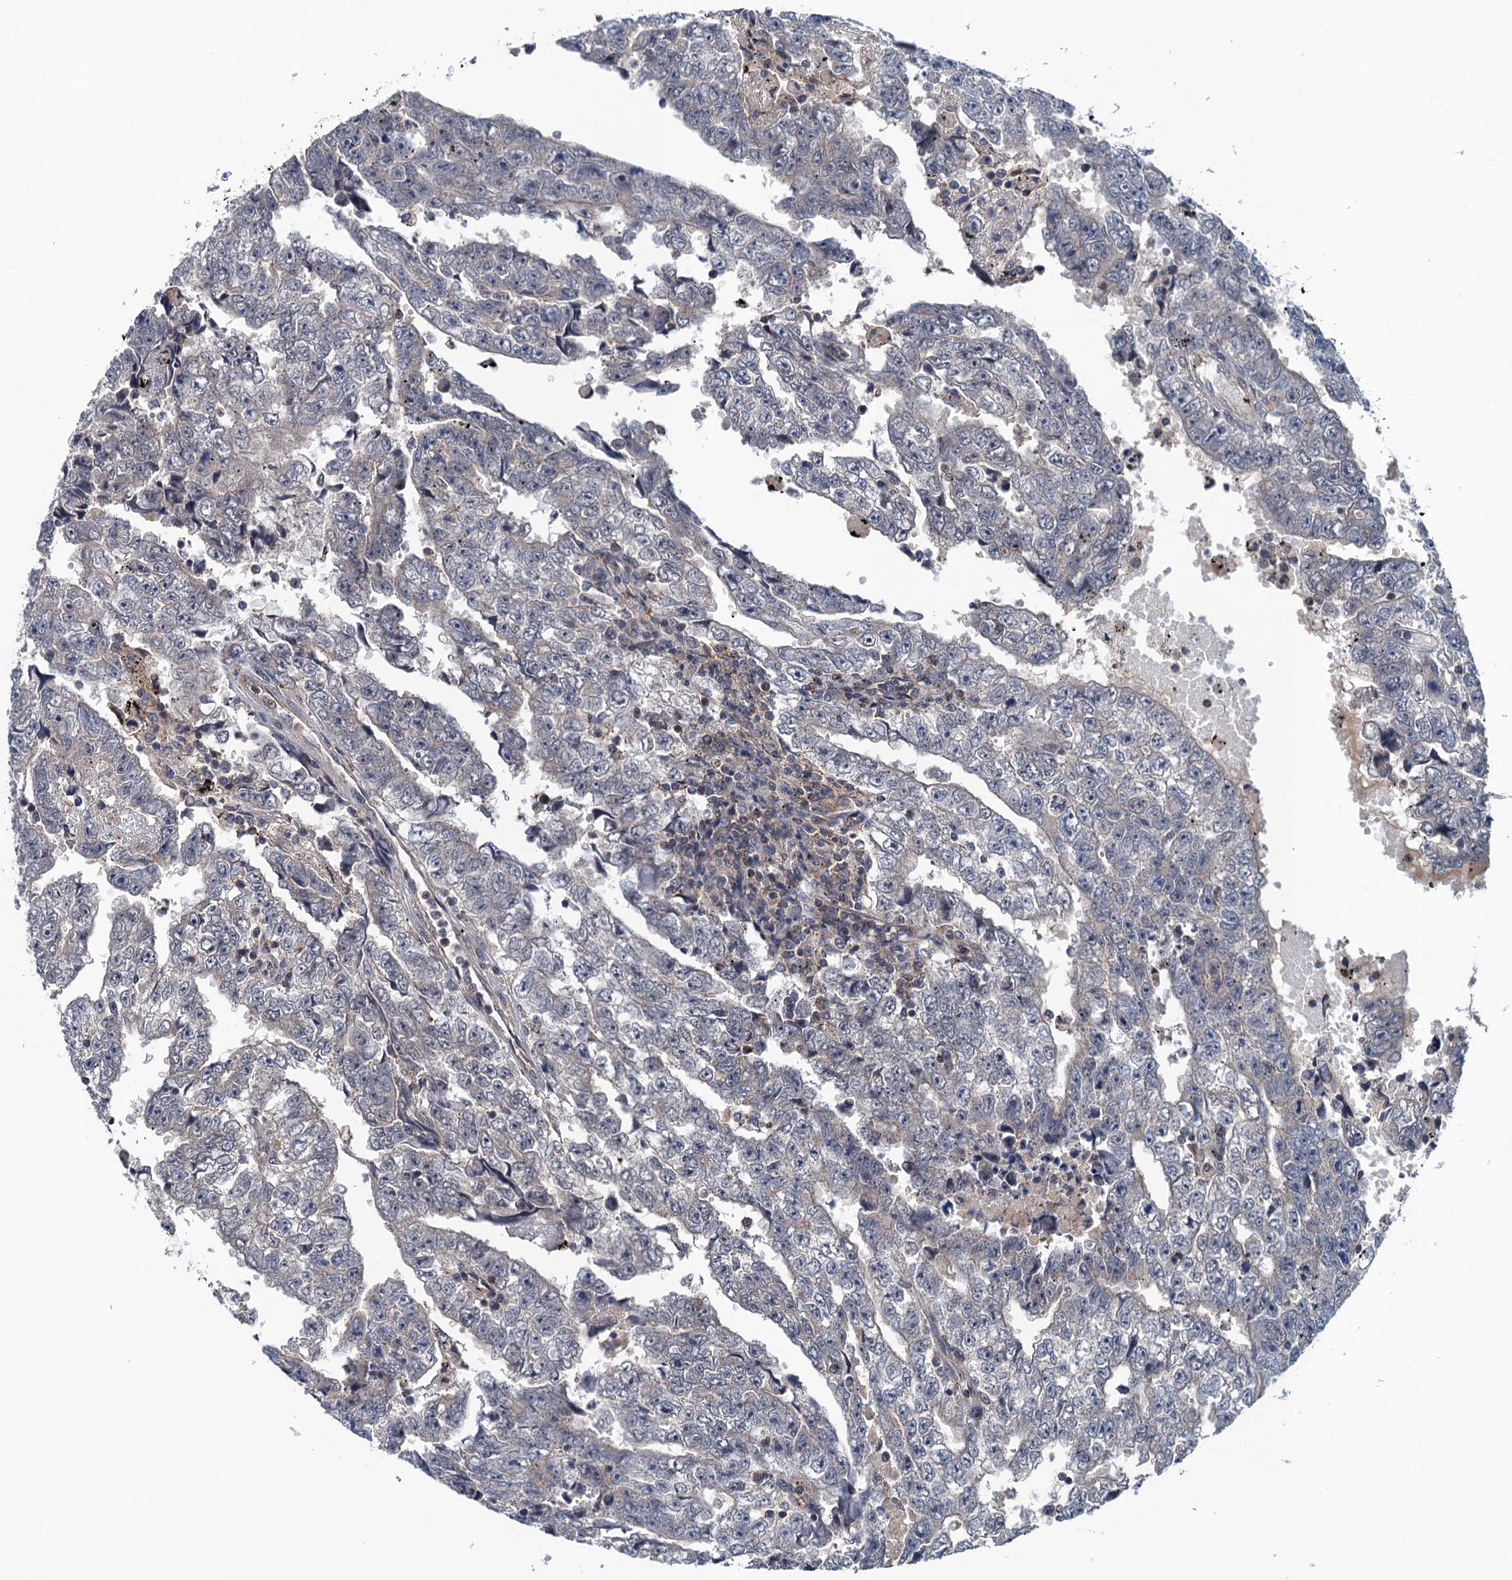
{"staining": {"intensity": "negative", "quantity": "none", "location": "none"}, "tissue": "testis cancer", "cell_type": "Tumor cells", "image_type": "cancer", "snomed": [{"axis": "morphology", "description": "Carcinoma, Embryonal, NOS"}, {"axis": "topography", "description": "Testis"}], "caption": "Immunohistochemistry image of human testis cancer stained for a protein (brown), which demonstrates no staining in tumor cells. (Stains: DAB (3,3'-diaminobenzidine) IHC with hematoxylin counter stain, Microscopy: brightfield microscopy at high magnification).", "gene": "RNF165", "patient": {"sex": "male", "age": 25}}